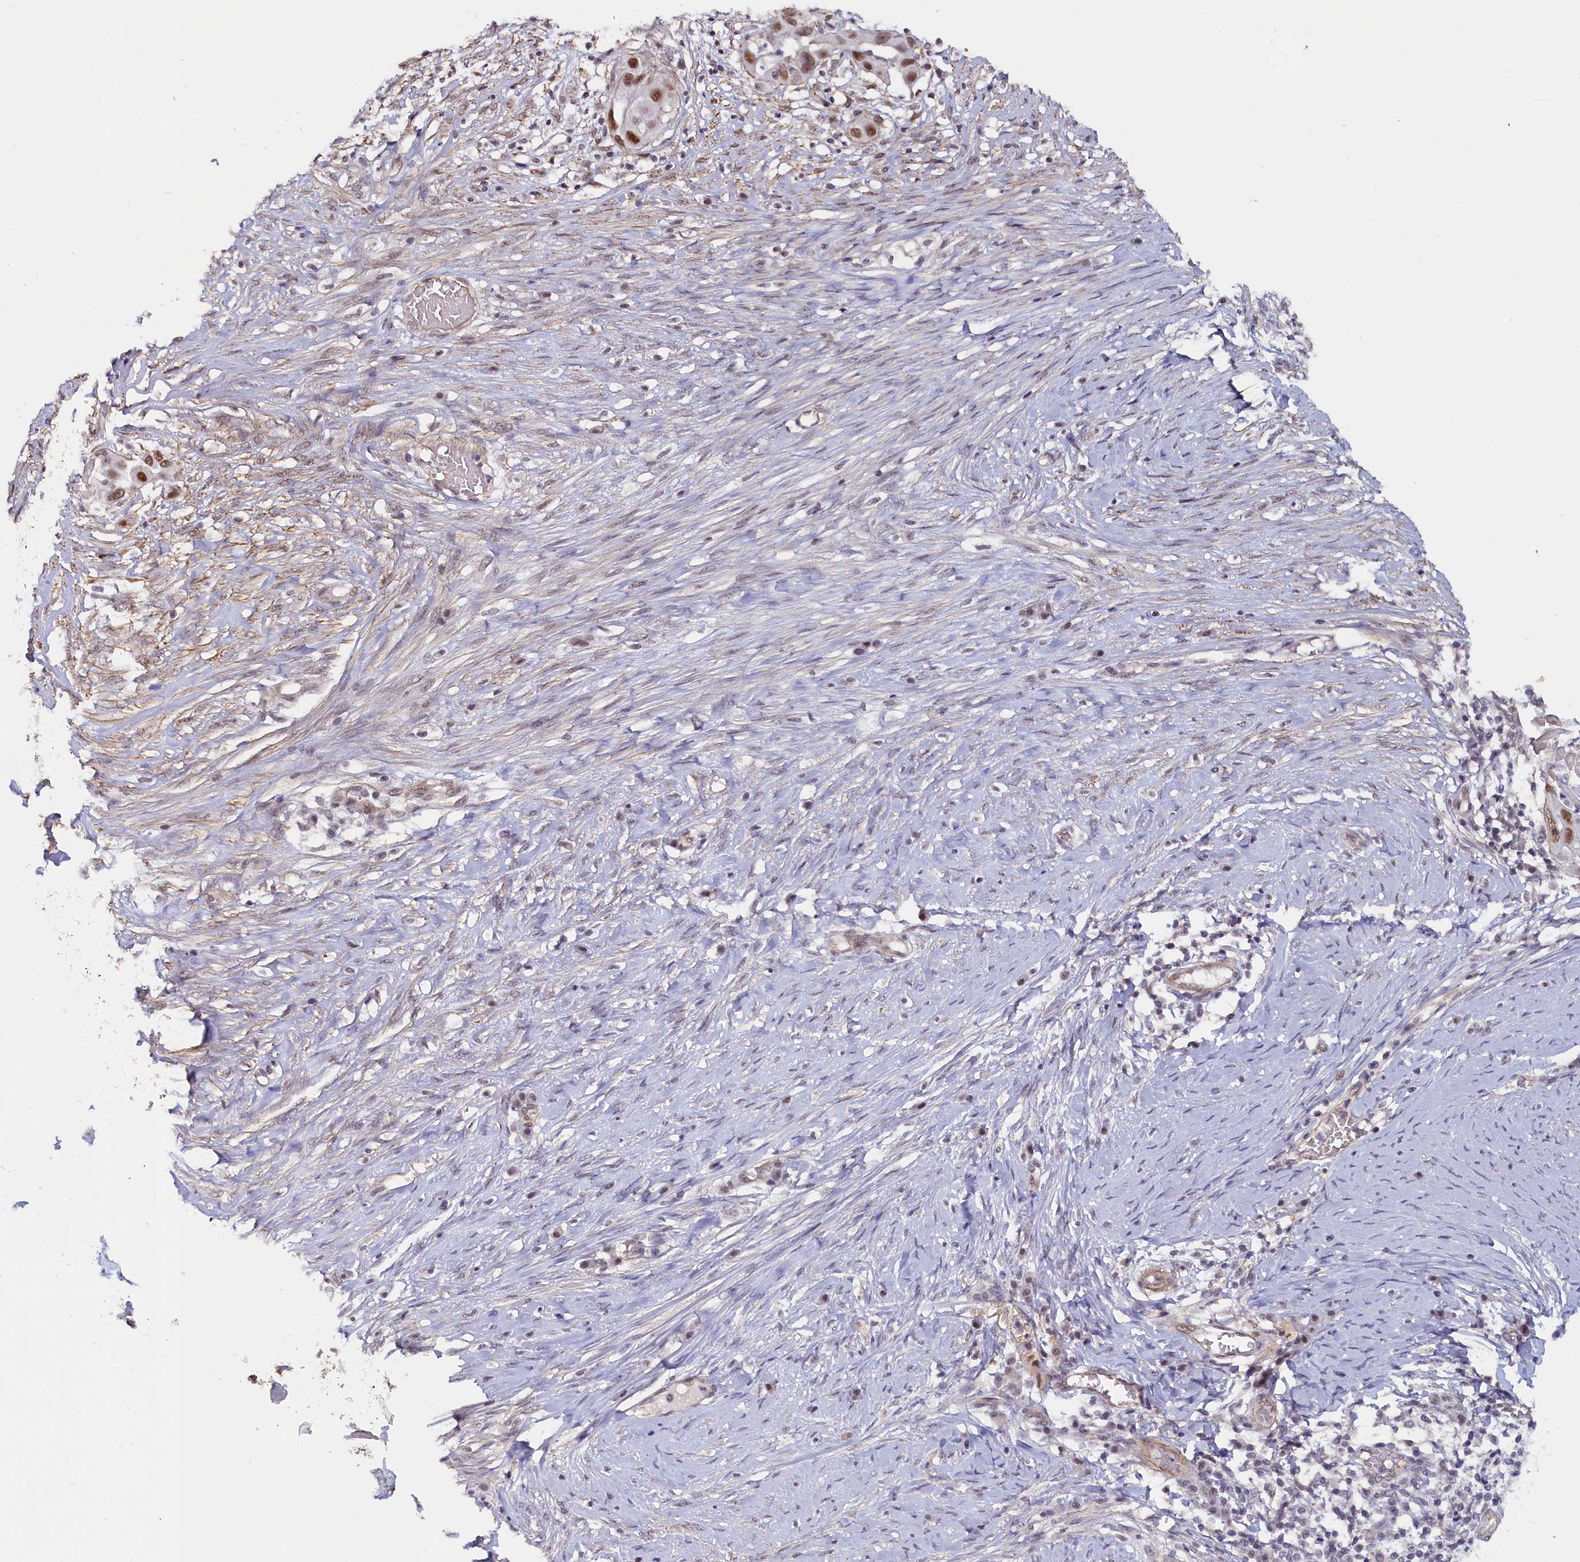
{"staining": {"intensity": "moderate", "quantity": ">75%", "location": "nuclear"}, "tissue": "skin cancer", "cell_type": "Tumor cells", "image_type": "cancer", "snomed": [{"axis": "morphology", "description": "Squamous cell carcinoma, NOS"}, {"axis": "topography", "description": "Skin"}], "caption": "Immunohistochemistry (IHC) micrograph of squamous cell carcinoma (skin) stained for a protein (brown), which shows medium levels of moderate nuclear positivity in about >75% of tumor cells.", "gene": "INTS14", "patient": {"sex": "female", "age": 44}}